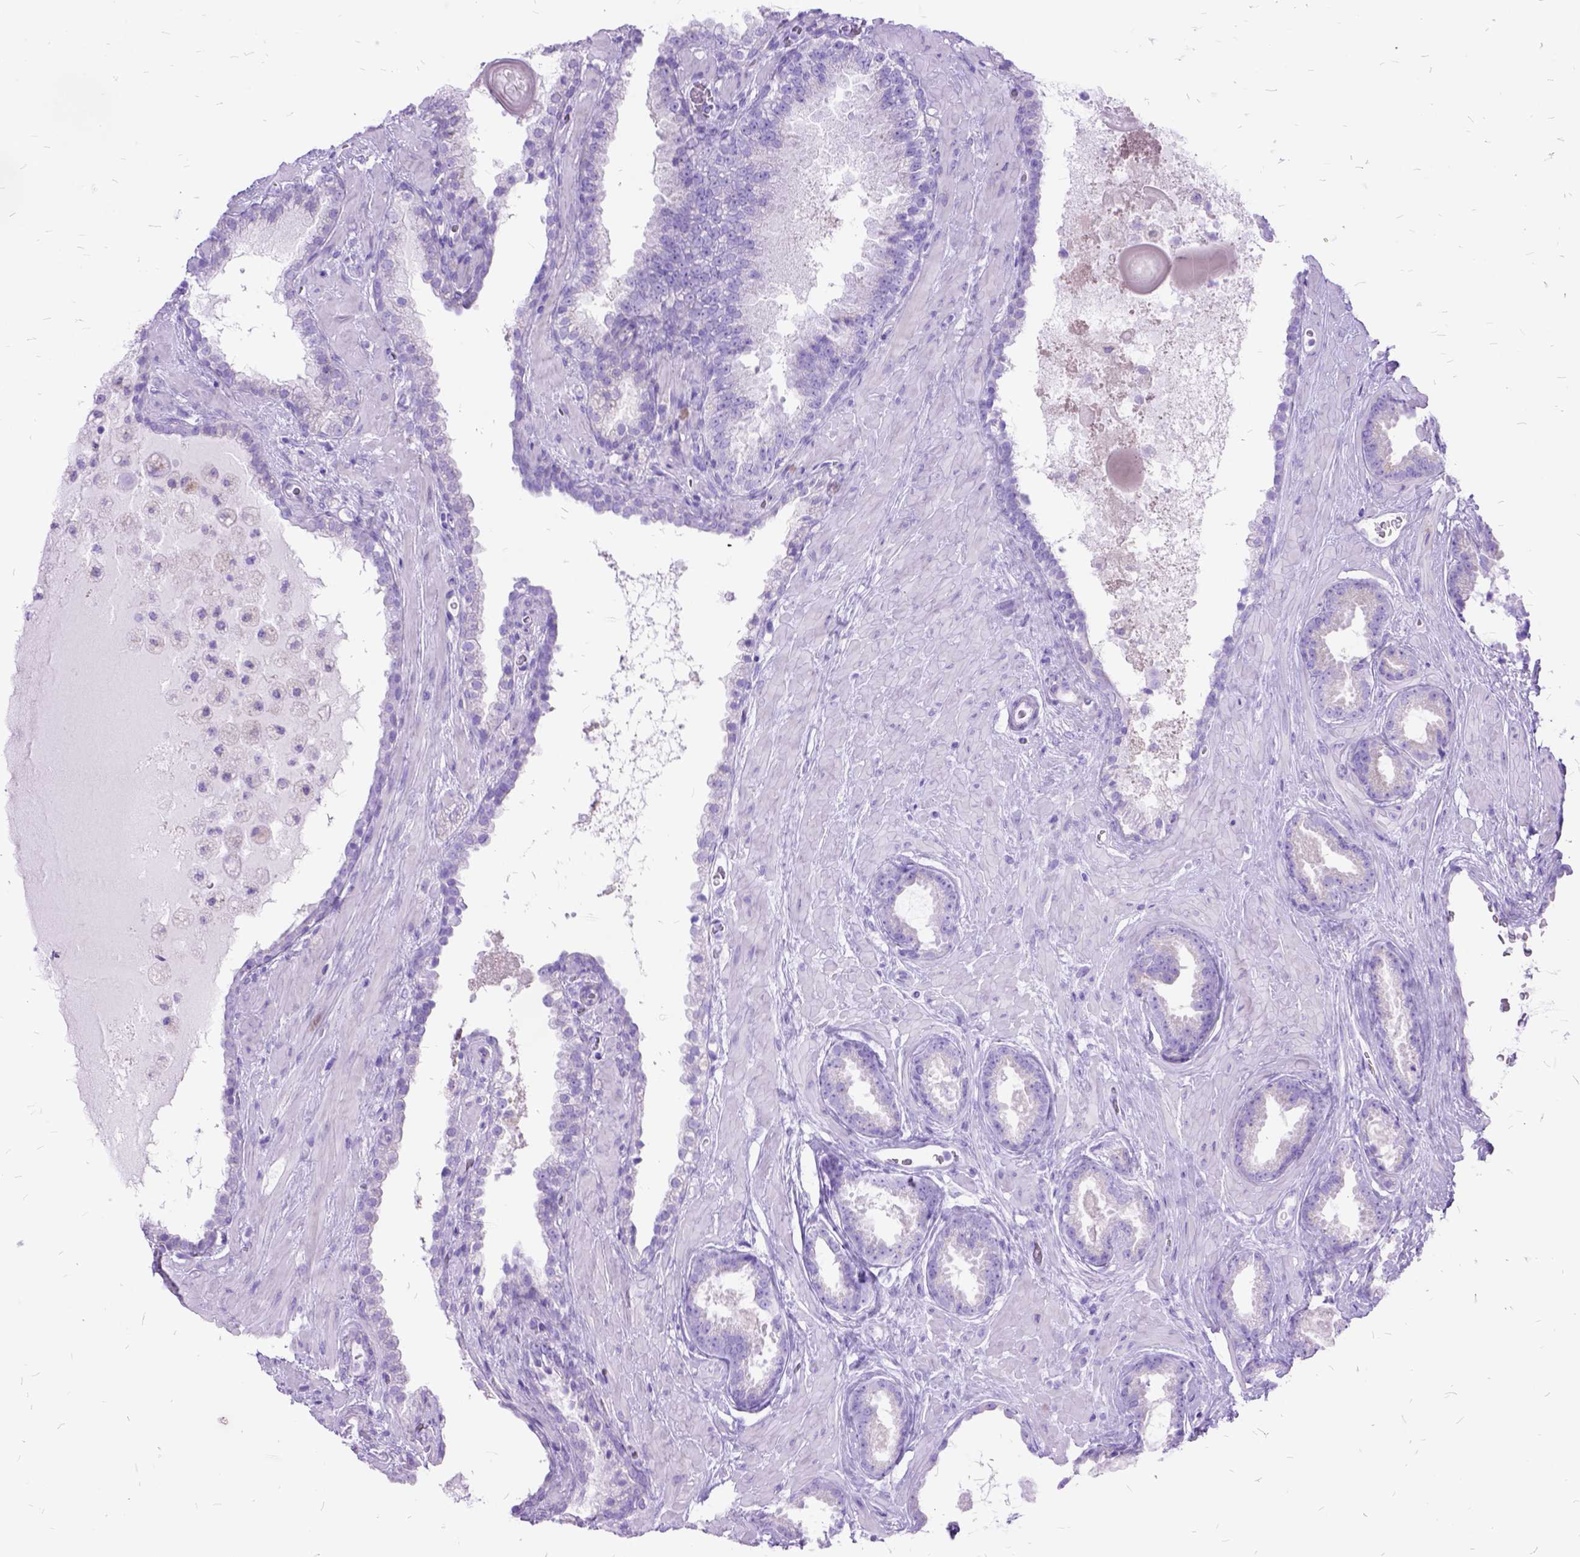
{"staining": {"intensity": "negative", "quantity": "none", "location": "none"}, "tissue": "prostate cancer", "cell_type": "Tumor cells", "image_type": "cancer", "snomed": [{"axis": "morphology", "description": "Adenocarcinoma, Low grade"}, {"axis": "topography", "description": "Prostate"}], "caption": "Histopathology image shows no protein staining in tumor cells of prostate cancer tissue.", "gene": "DNAH2", "patient": {"sex": "male", "age": 62}}